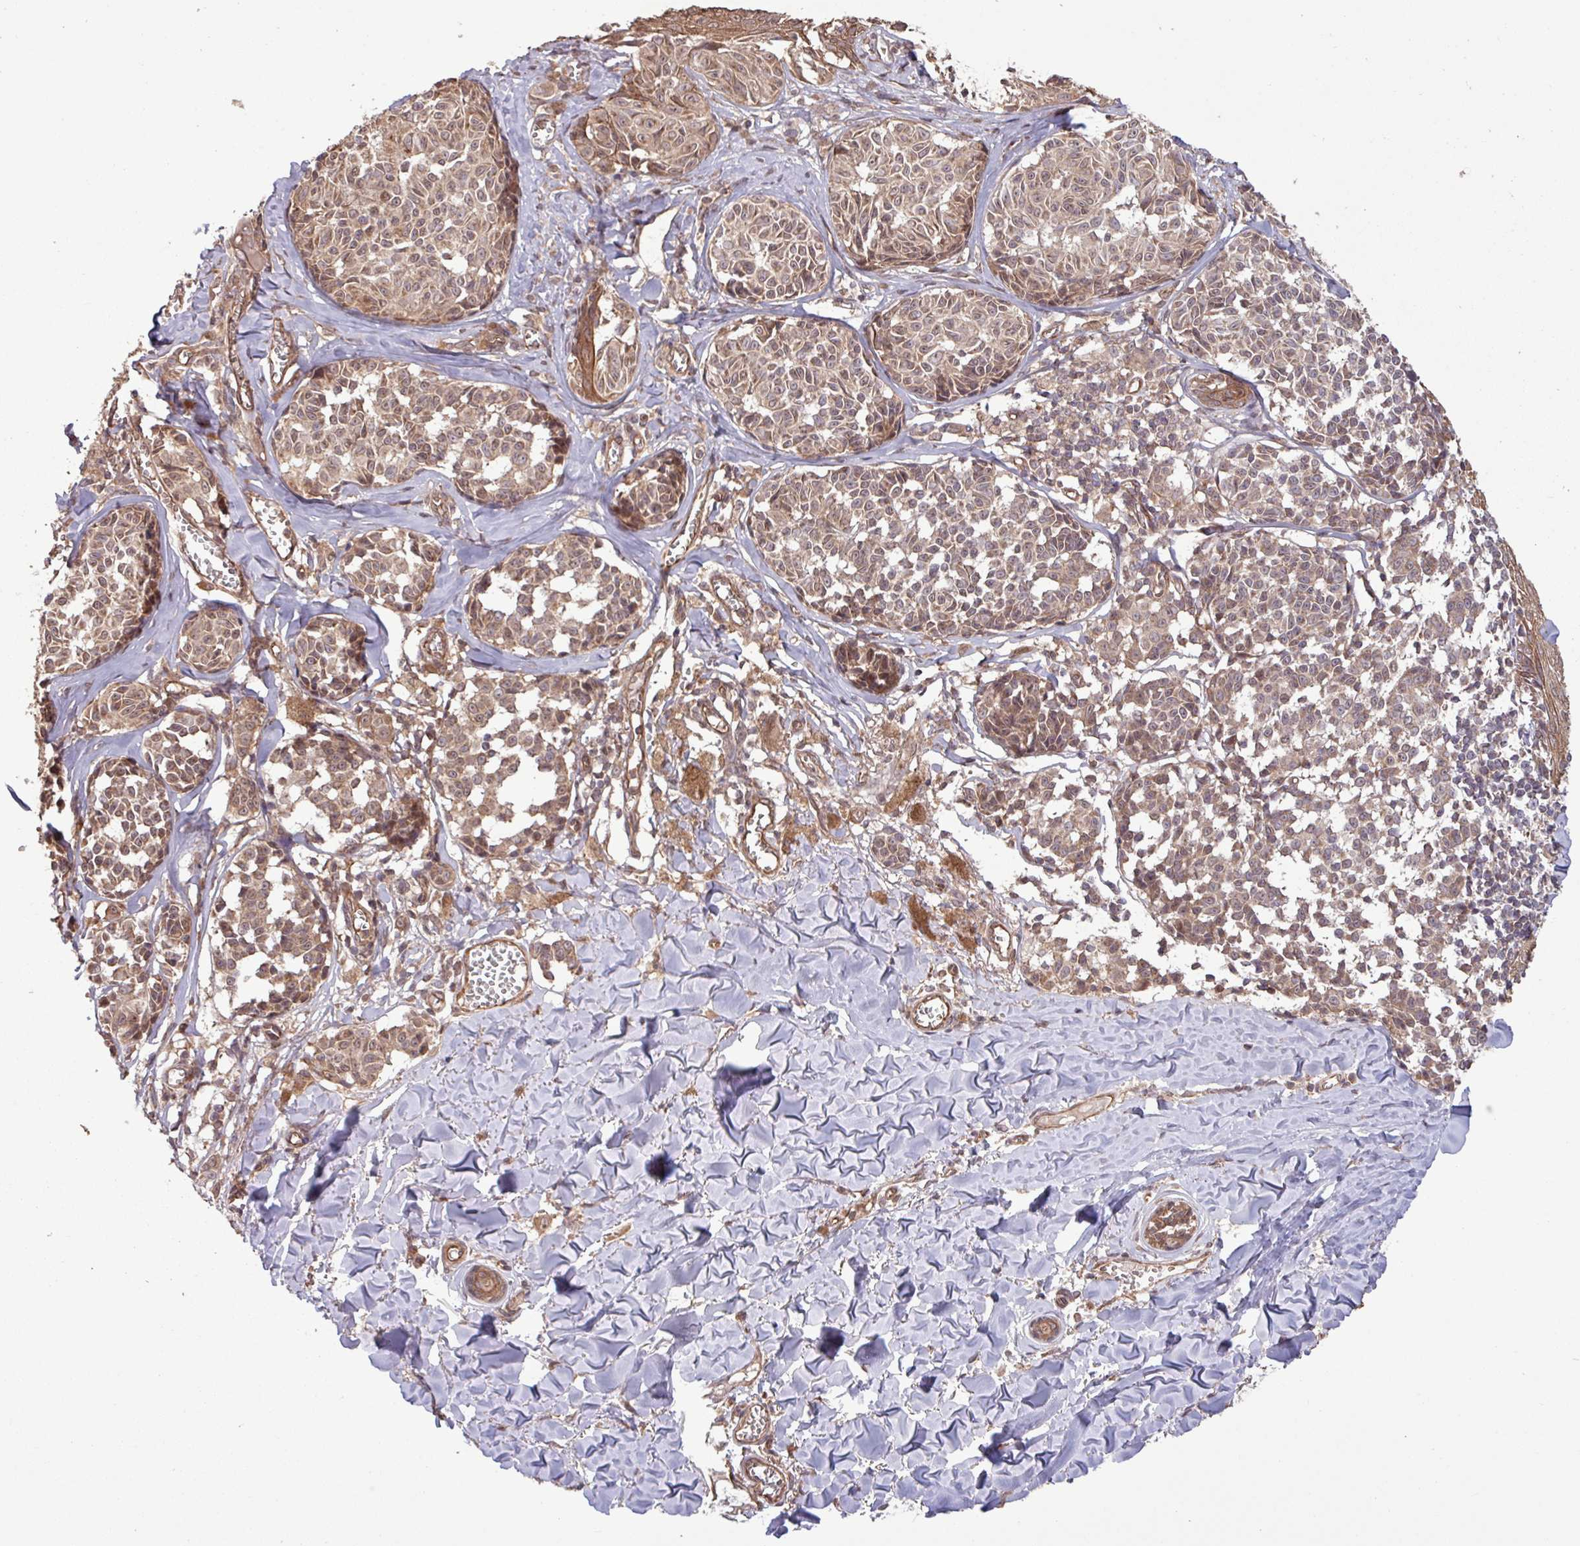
{"staining": {"intensity": "moderate", "quantity": ">75%", "location": "cytoplasmic/membranous,nuclear"}, "tissue": "melanoma", "cell_type": "Tumor cells", "image_type": "cancer", "snomed": [{"axis": "morphology", "description": "Malignant melanoma, NOS"}, {"axis": "topography", "description": "Skin"}], "caption": "The photomicrograph exhibits immunohistochemical staining of melanoma. There is moderate cytoplasmic/membranous and nuclear positivity is identified in about >75% of tumor cells.", "gene": "TRABD2A", "patient": {"sex": "female", "age": 43}}